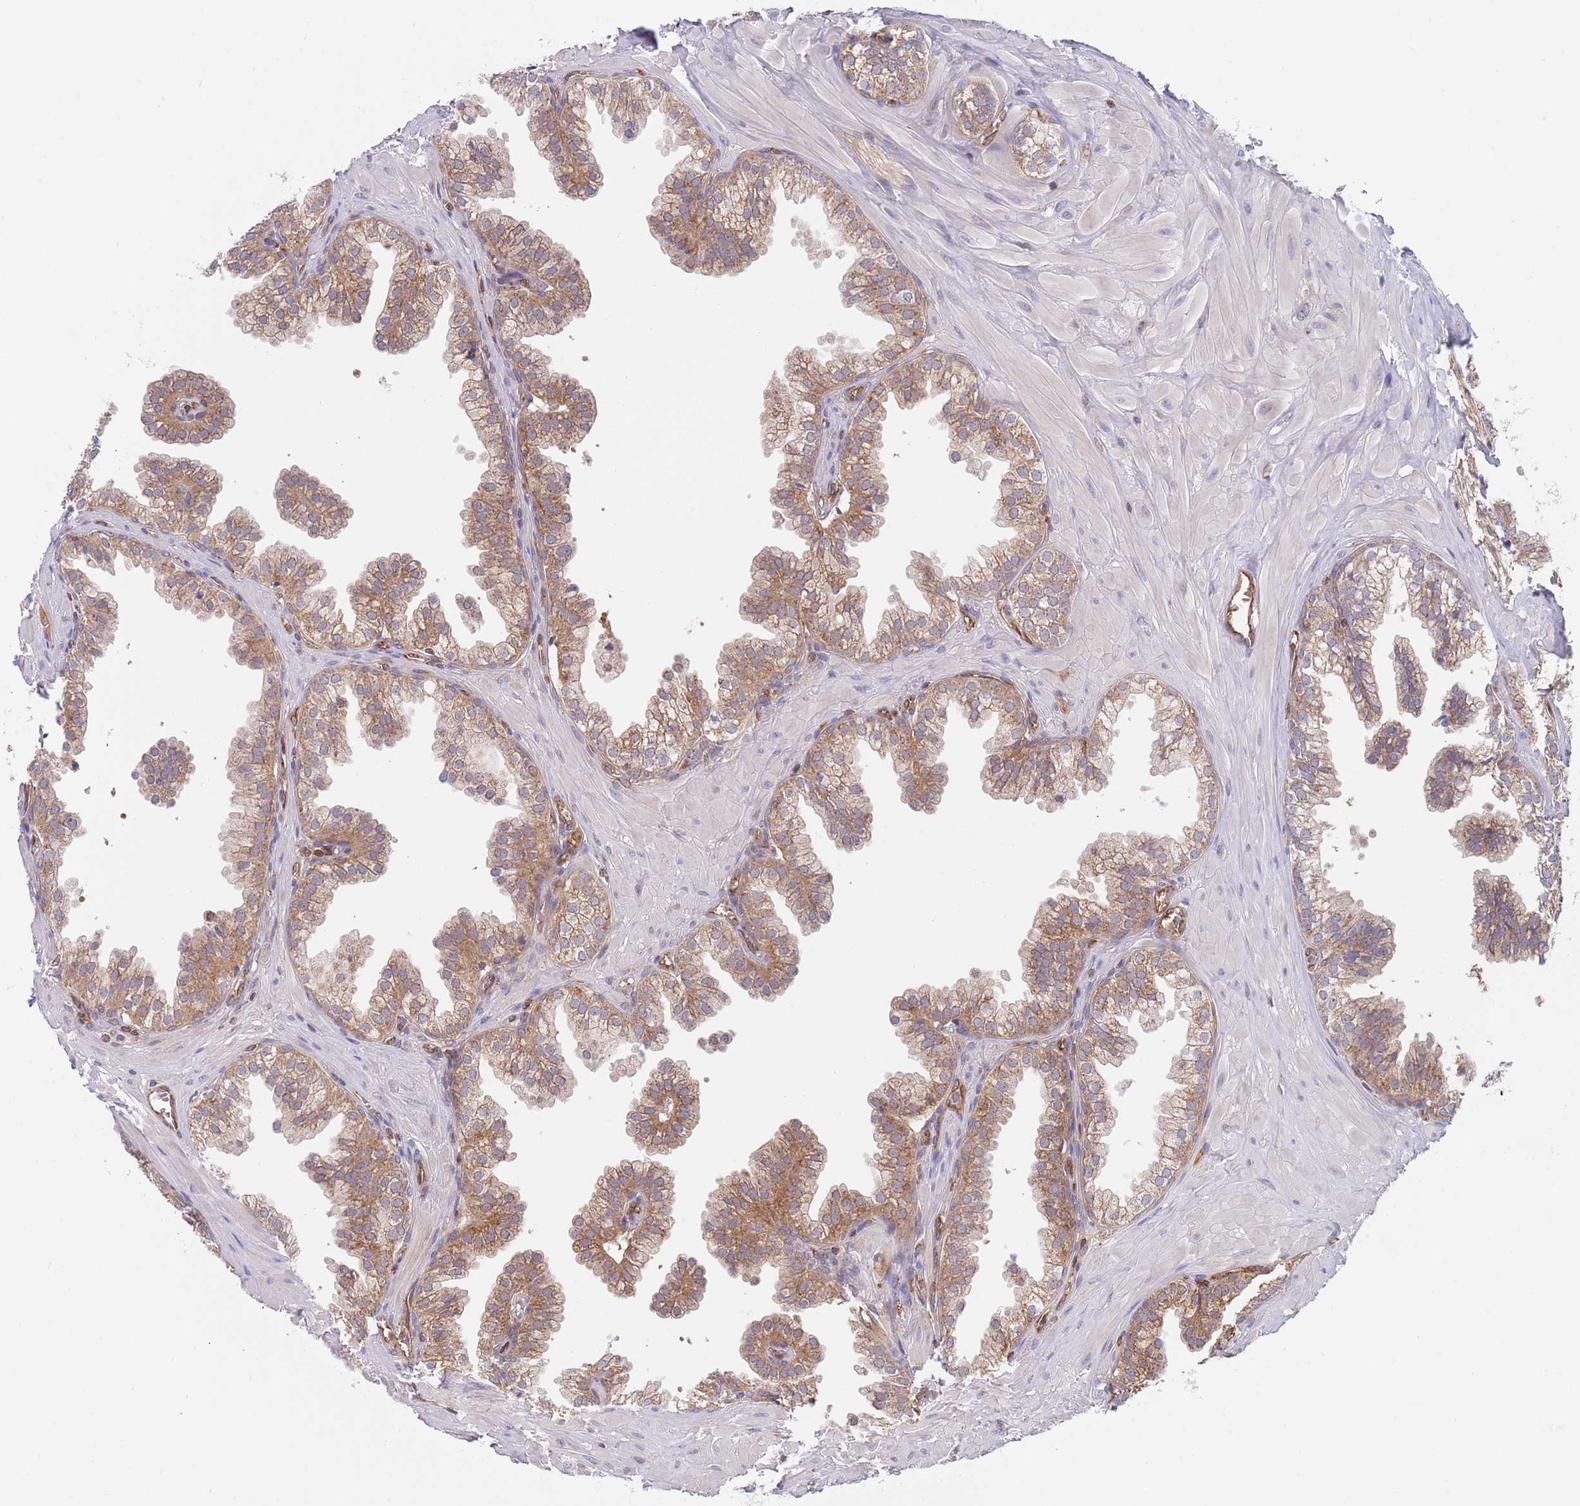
{"staining": {"intensity": "moderate", "quantity": ">75%", "location": "cytoplasmic/membranous"}, "tissue": "prostate", "cell_type": "Glandular cells", "image_type": "normal", "snomed": [{"axis": "morphology", "description": "Normal tissue, NOS"}, {"axis": "topography", "description": "Prostate"}, {"axis": "topography", "description": "Peripheral nerve tissue"}], "caption": "Immunohistochemical staining of benign human prostate shows >75% levels of moderate cytoplasmic/membranous protein staining in approximately >75% of glandular cells.", "gene": "GUK1", "patient": {"sex": "male", "age": 55}}